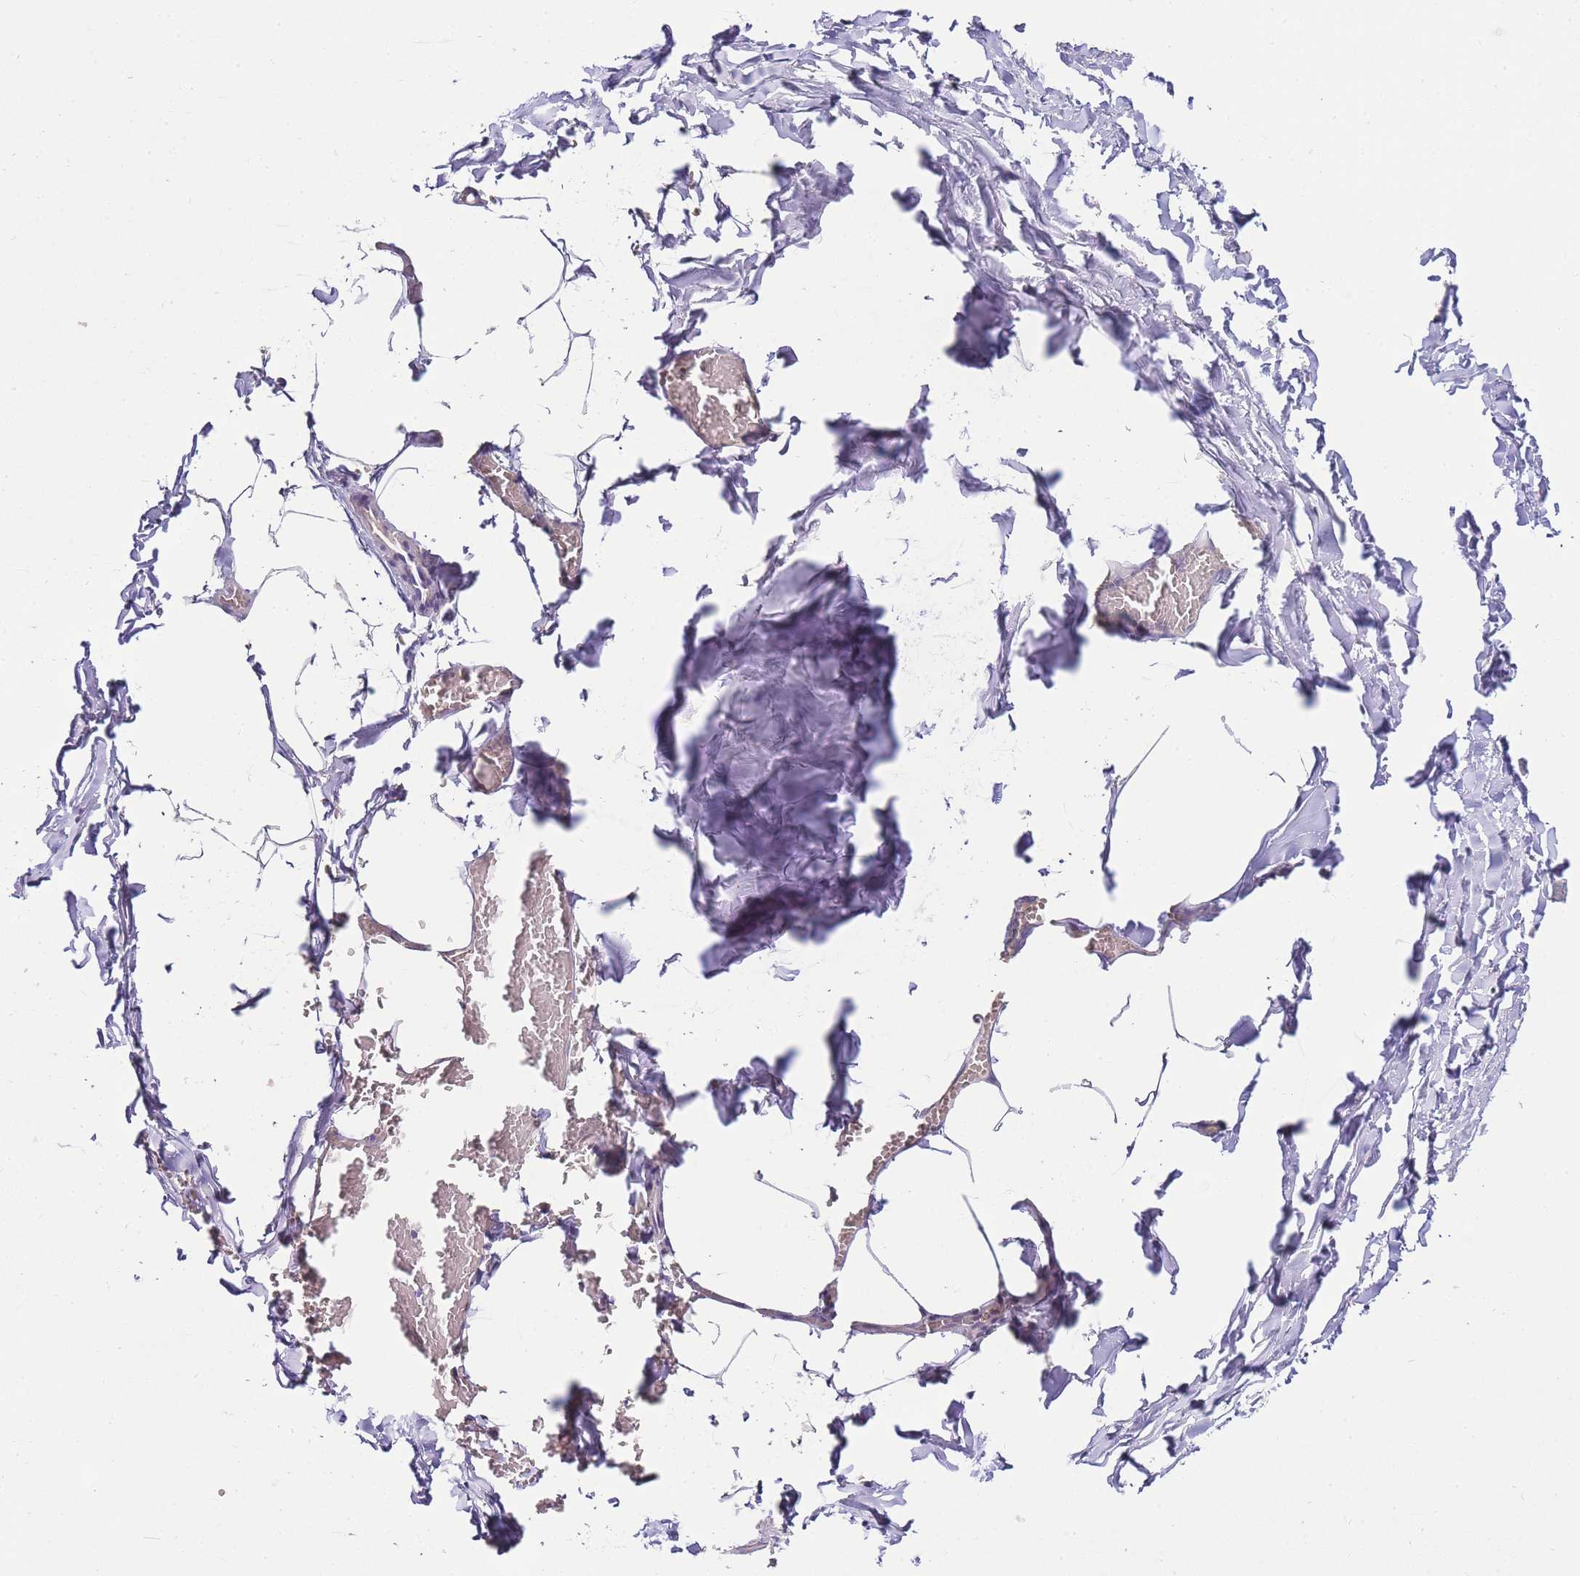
{"staining": {"intensity": "negative", "quantity": "none", "location": "none"}, "tissue": "adipose tissue", "cell_type": "Adipocytes", "image_type": "normal", "snomed": [{"axis": "morphology", "description": "Normal tissue, NOS"}, {"axis": "topography", "description": "Gallbladder"}, {"axis": "topography", "description": "Peripheral nerve tissue"}], "caption": "This is a histopathology image of IHC staining of normal adipose tissue, which shows no expression in adipocytes. (Stains: DAB (3,3'-diaminobenzidine) immunohistochemistry (IHC) with hematoxylin counter stain, Microscopy: brightfield microscopy at high magnification).", "gene": "DPP4", "patient": {"sex": "male", "age": 38}}